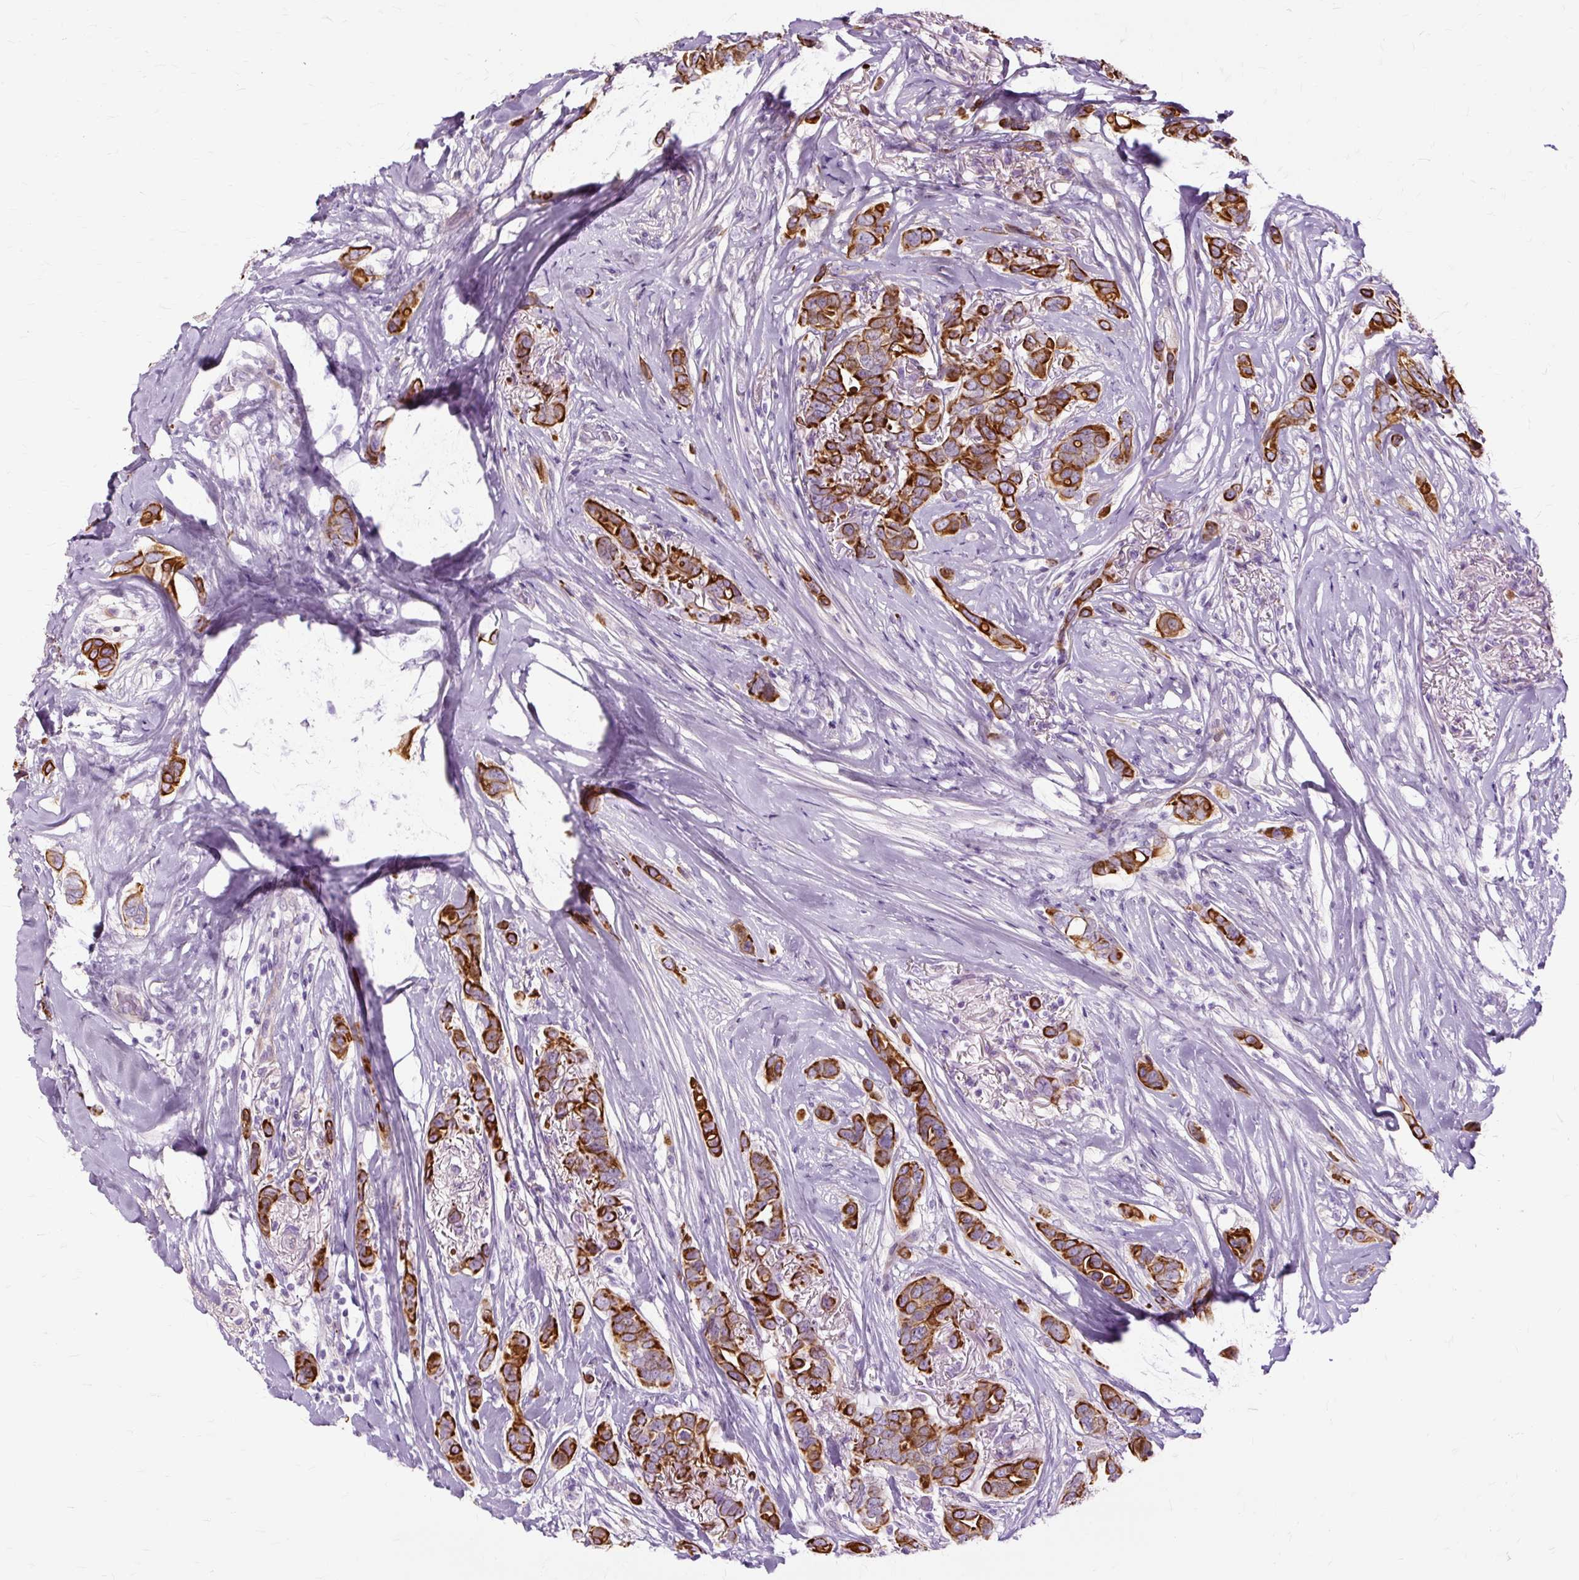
{"staining": {"intensity": "strong", "quantity": ">75%", "location": "cytoplasmic/membranous"}, "tissue": "breast cancer", "cell_type": "Tumor cells", "image_type": "cancer", "snomed": [{"axis": "morphology", "description": "Lobular carcinoma"}, {"axis": "topography", "description": "Breast"}], "caption": "This is a micrograph of immunohistochemistry staining of breast cancer (lobular carcinoma), which shows strong expression in the cytoplasmic/membranous of tumor cells.", "gene": "DCTN4", "patient": {"sex": "female", "age": 51}}